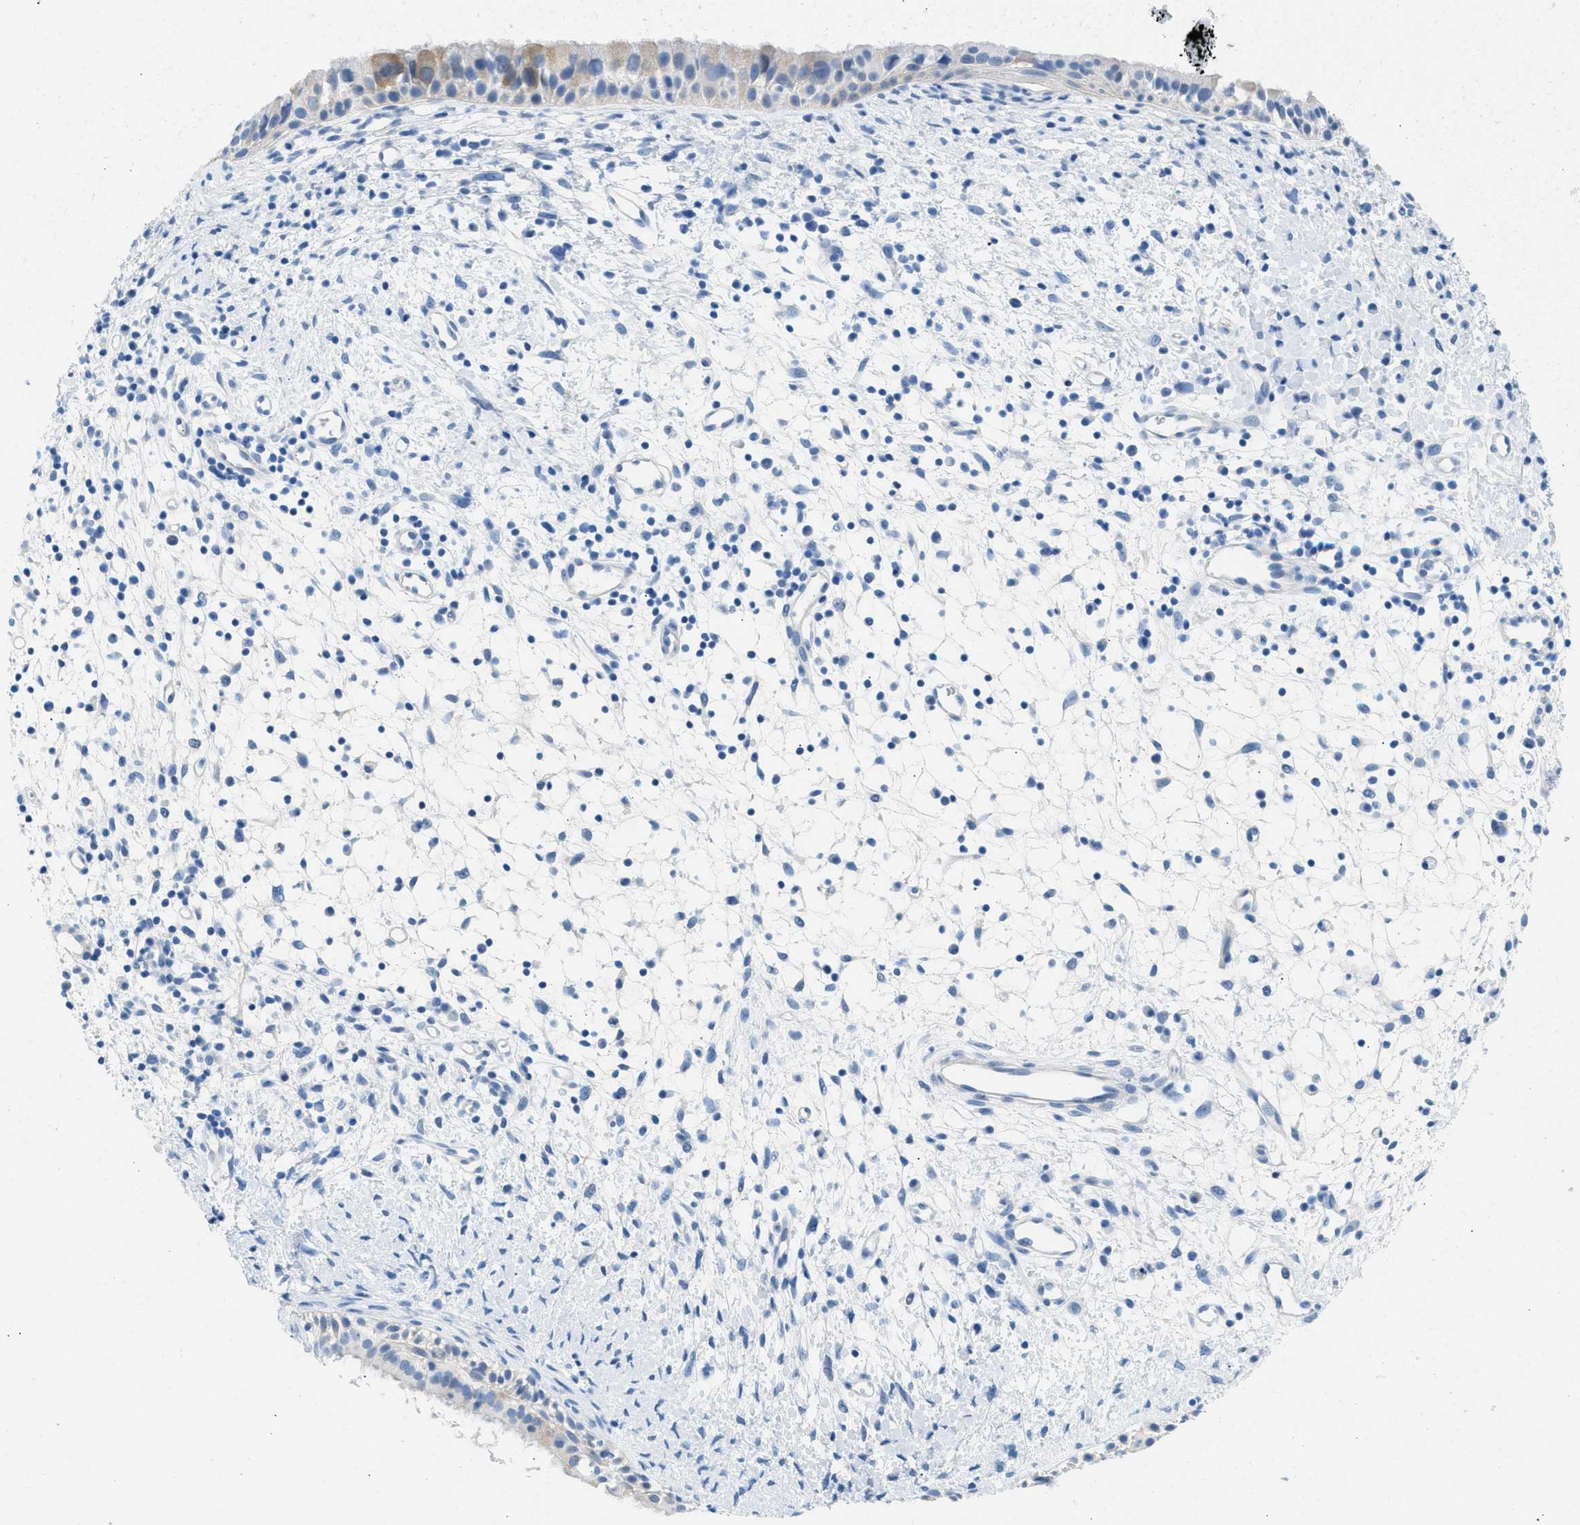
{"staining": {"intensity": "weak", "quantity": "<25%", "location": "cytoplasmic/membranous"}, "tissue": "nasopharynx", "cell_type": "Respiratory epithelial cells", "image_type": "normal", "snomed": [{"axis": "morphology", "description": "Normal tissue, NOS"}, {"axis": "topography", "description": "Nasopharynx"}], "caption": "Immunohistochemistry histopathology image of normal nasopharynx stained for a protein (brown), which shows no expression in respiratory epithelial cells.", "gene": "SPAM1", "patient": {"sex": "male", "age": 22}}